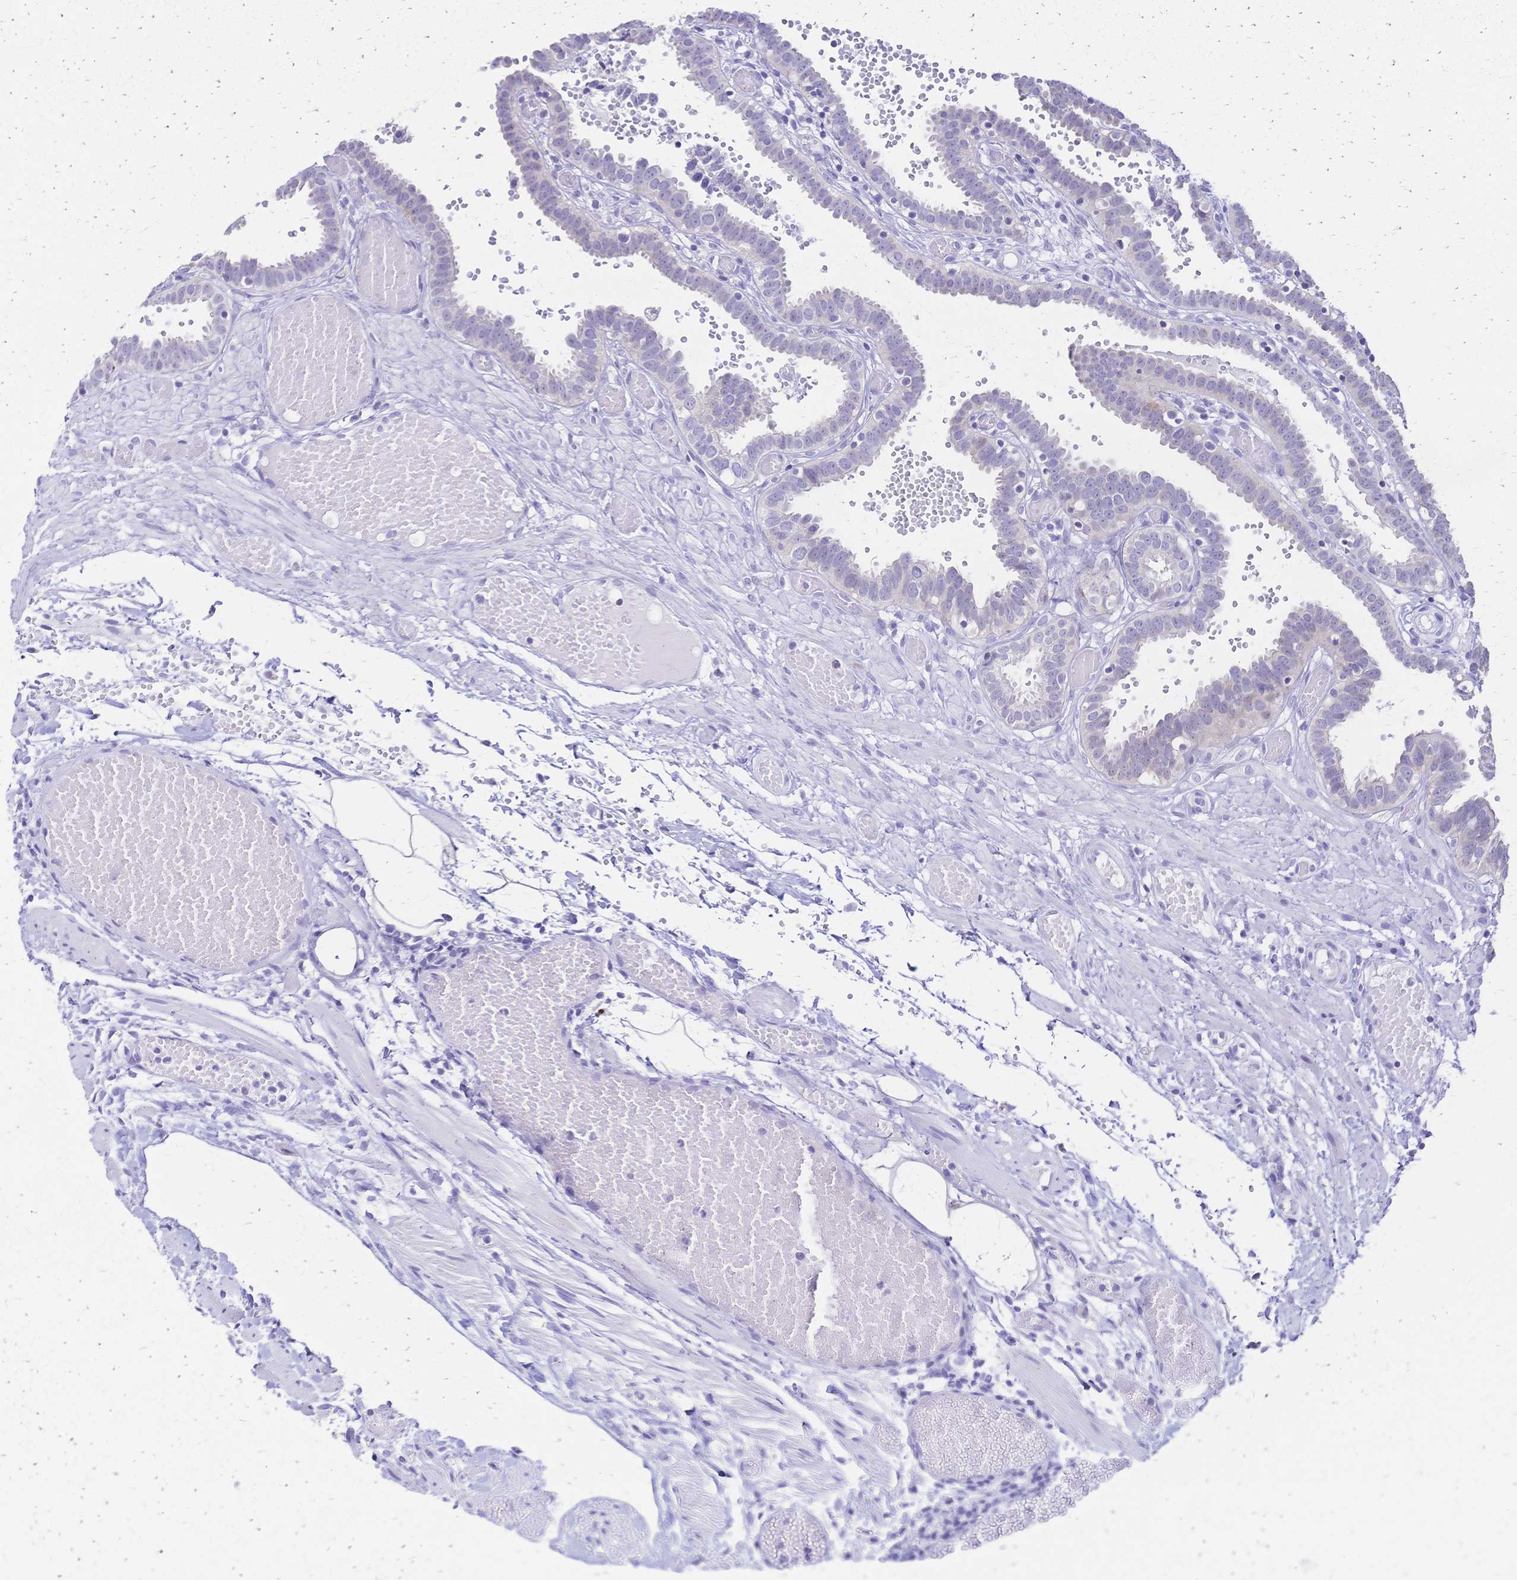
{"staining": {"intensity": "negative", "quantity": "none", "location": "none"}, "tissue": "fallopian tube", "cell_type": "Glandular cells", "image_type": "normal", "snomed": [{"axis": "morphology", "description": "Normal tissue, NOS"}, {"axis": "topography", "description": "Fallopian tube"}], "caption": "Immunohistochemistry (IHC) micrograph of benign fallopian tube: human fallopian tube stained with DAB demonstrates no significant protein staining in glandular cells.", "gene": "GRB7", "patient": {"sex": "female", "age": 37}}